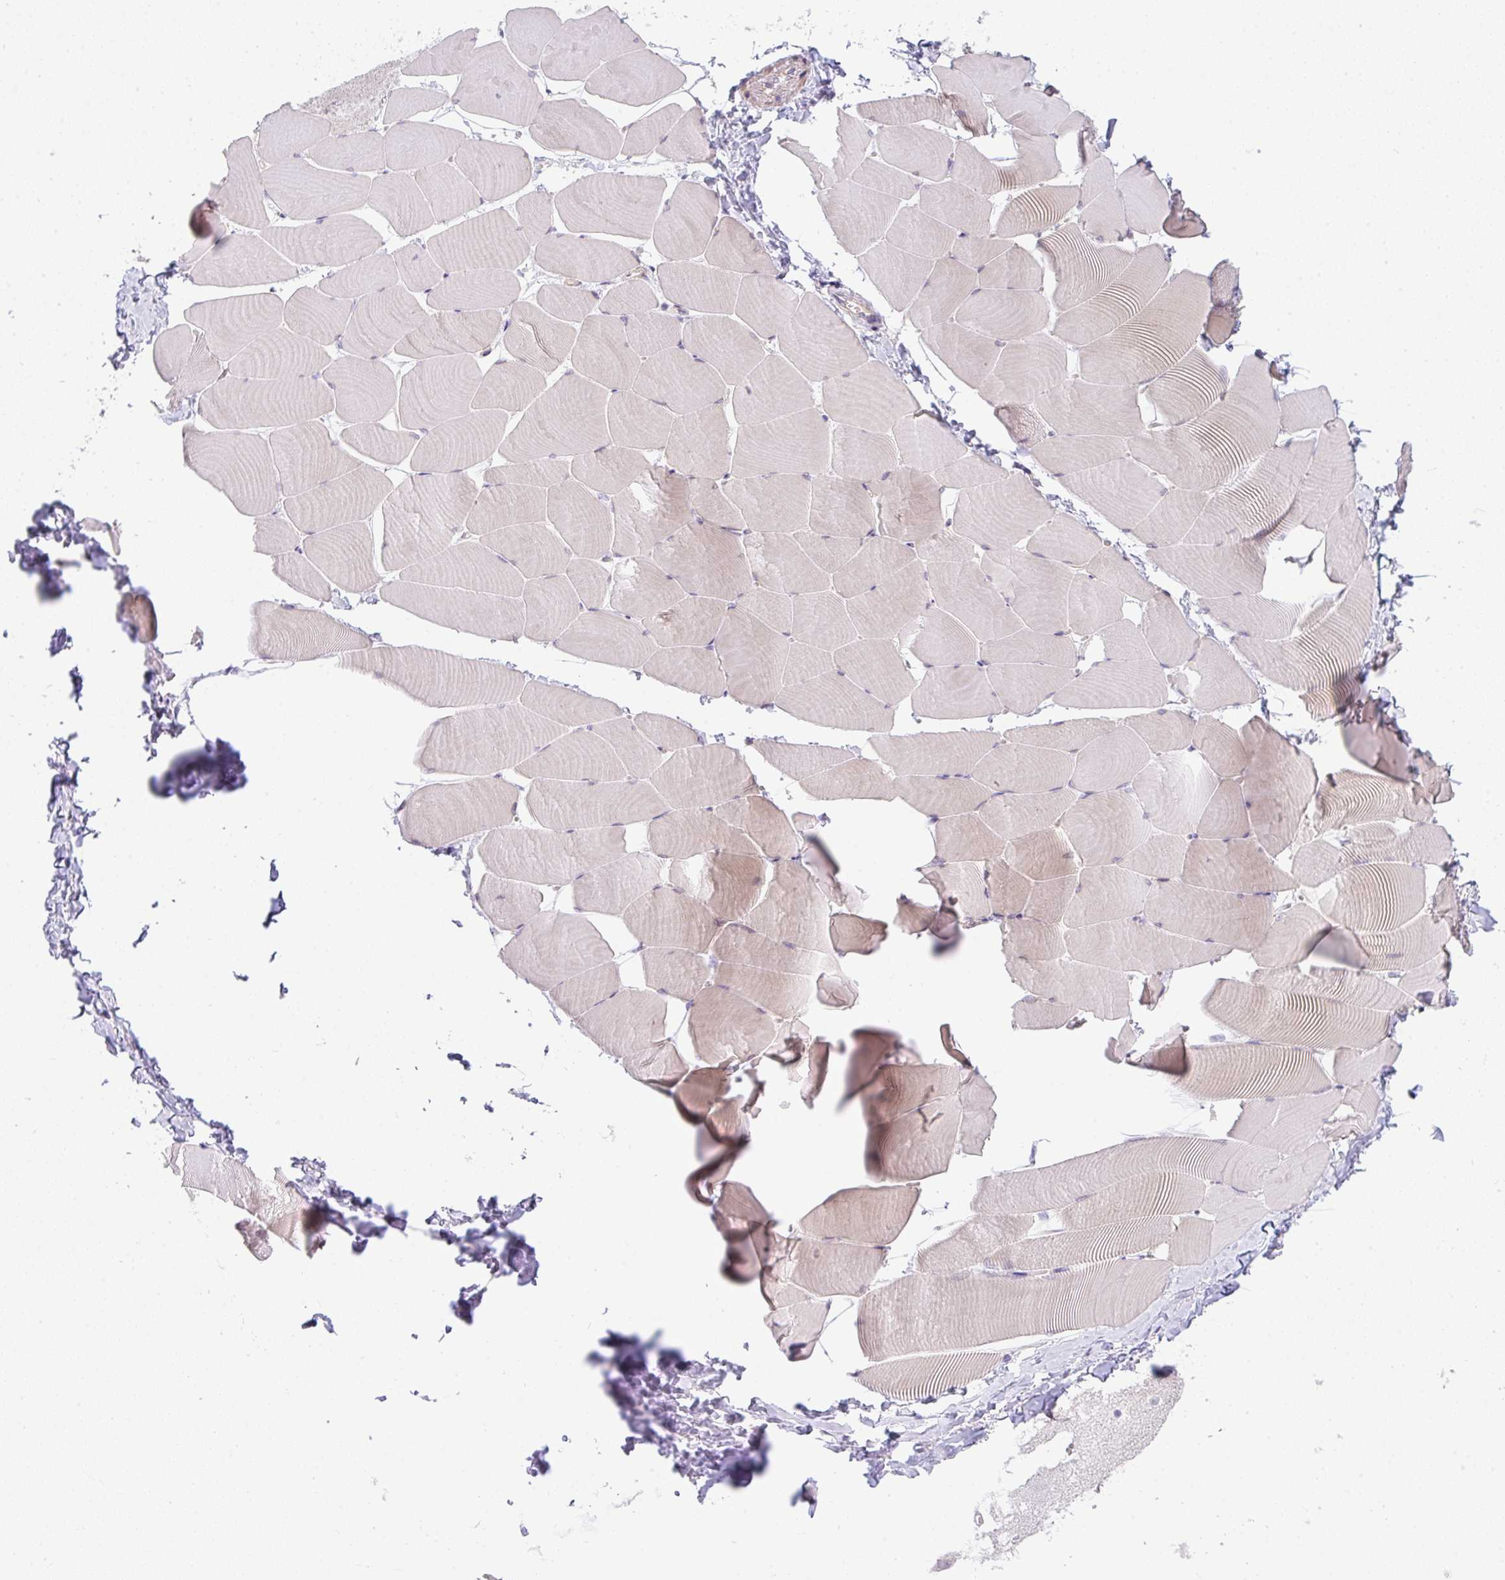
{"staining": {"intensity": "weak", "quantity": "25%-75%", "location": "cytoplasmic/membranous"}, "tissue": "skeletal muscle", "cell_type": "Myocytes", "image_type": "normal", "snomed": [{"axis": "morphology", "description": "Normal tissue, NOS"}, {"axis": "topography", "description": "Skeletal muscle"}], "caption": "Immunohistochemistry staining of normal skeletal muscle, which displays low levels of weak cytoplasmic/membranous staining in approximately 25%-75% of myocytes indicating weak cytoplasmic/membranous protein staining. The staining was performed using DAB (brown) for protein detection and nuclei were counterstained in hematoxylin (blue).", "gene": "FILIP1", "patient": {"sex": "male", "age": 25}}